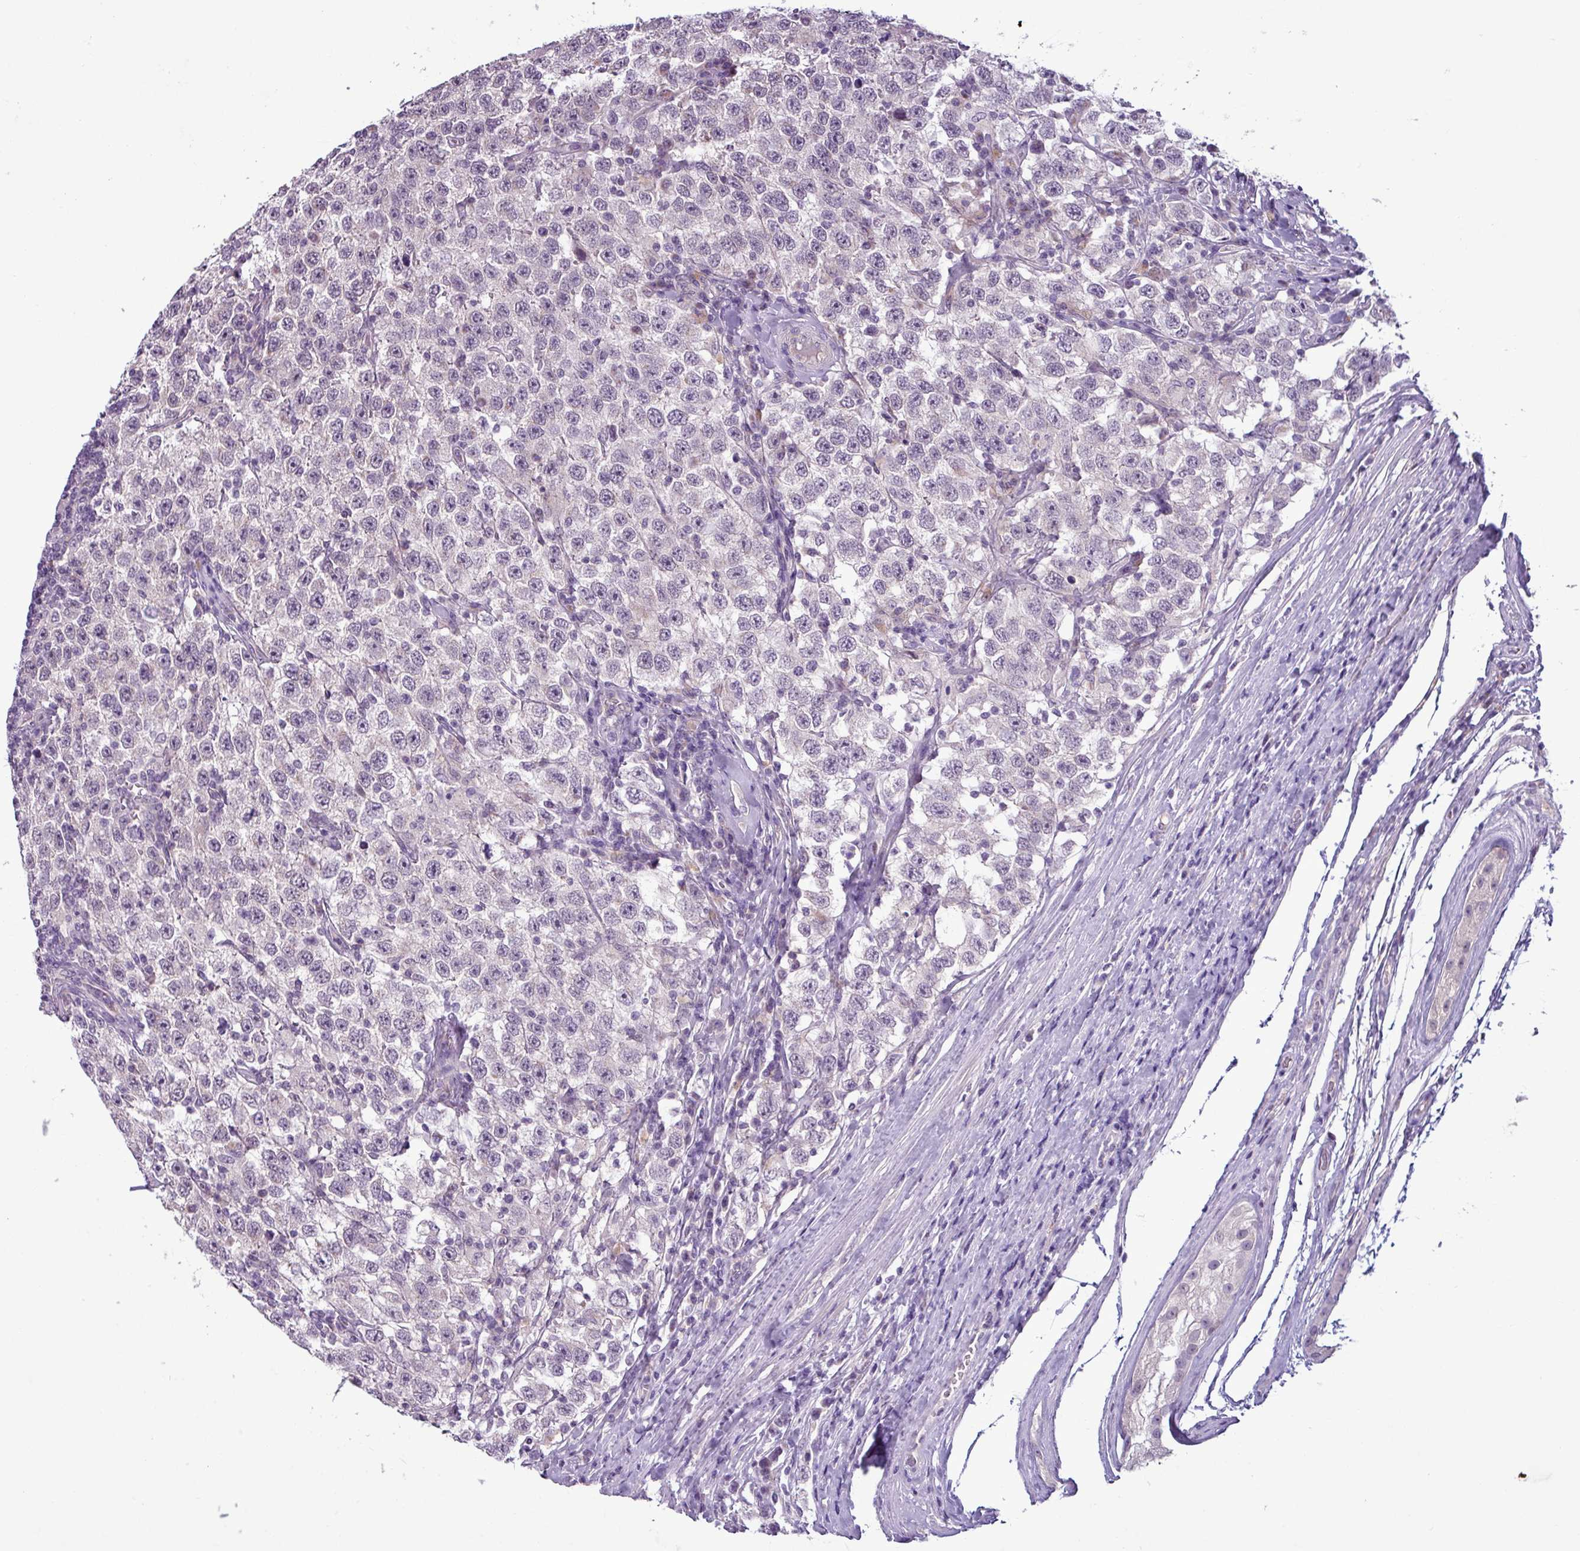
{"staining": {"intensity": "negative", "quantity": "none", "location": "none"}, "tissue": "testis cancer", "cell_type": "Tumor cells", "image_type": "cancer", "snomed": [{"axis": "morphology", "description": "Seminoma, NOS"}, {"axis": "topography", "description": "Testis"}], "caption": "Immunohistochemistry of testis cancer exhibits no staining in tumor cells.", "gene": "C9orf24", "patient": {"sex": "male", "age": 41}}